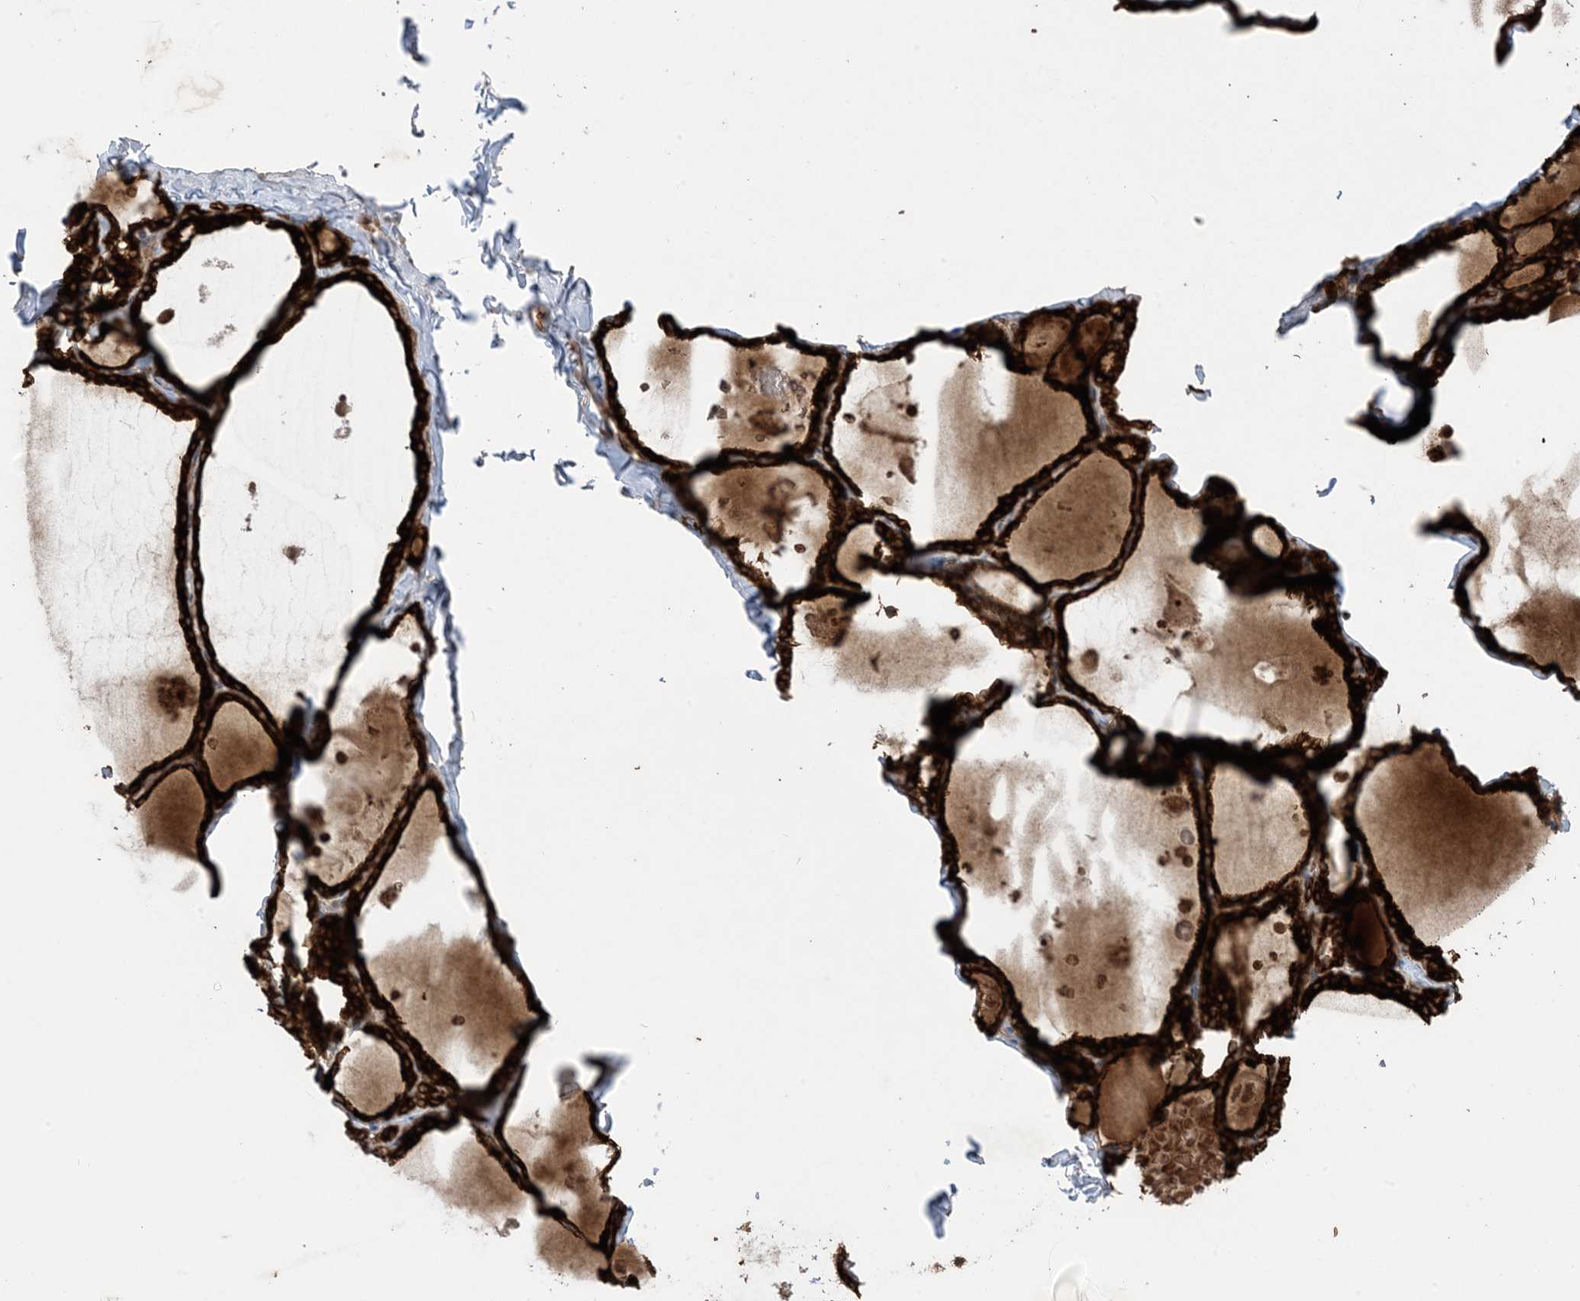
{"staining": {"intensity": "strong", "quantity": ">75%", "location": "cytoplasmic/membranous"}, "tissue": "thyroid gland", "cell_type": "Glandular cells", "image_type": "normal", "snomed": [{"axis": "morphology", "description": "Normal tissue, NOS"}, {"axis": "topography", "description": "Thyroid gland"}], "caption": "Thyroid gland stained with immunohistochemistry (IHC) demonstrates strong cytoplasmic/membranous positivity in approximately >75% of glandular cells.", "gene": "PUSL1", "patient": {"sex": "male", "age": 56}}